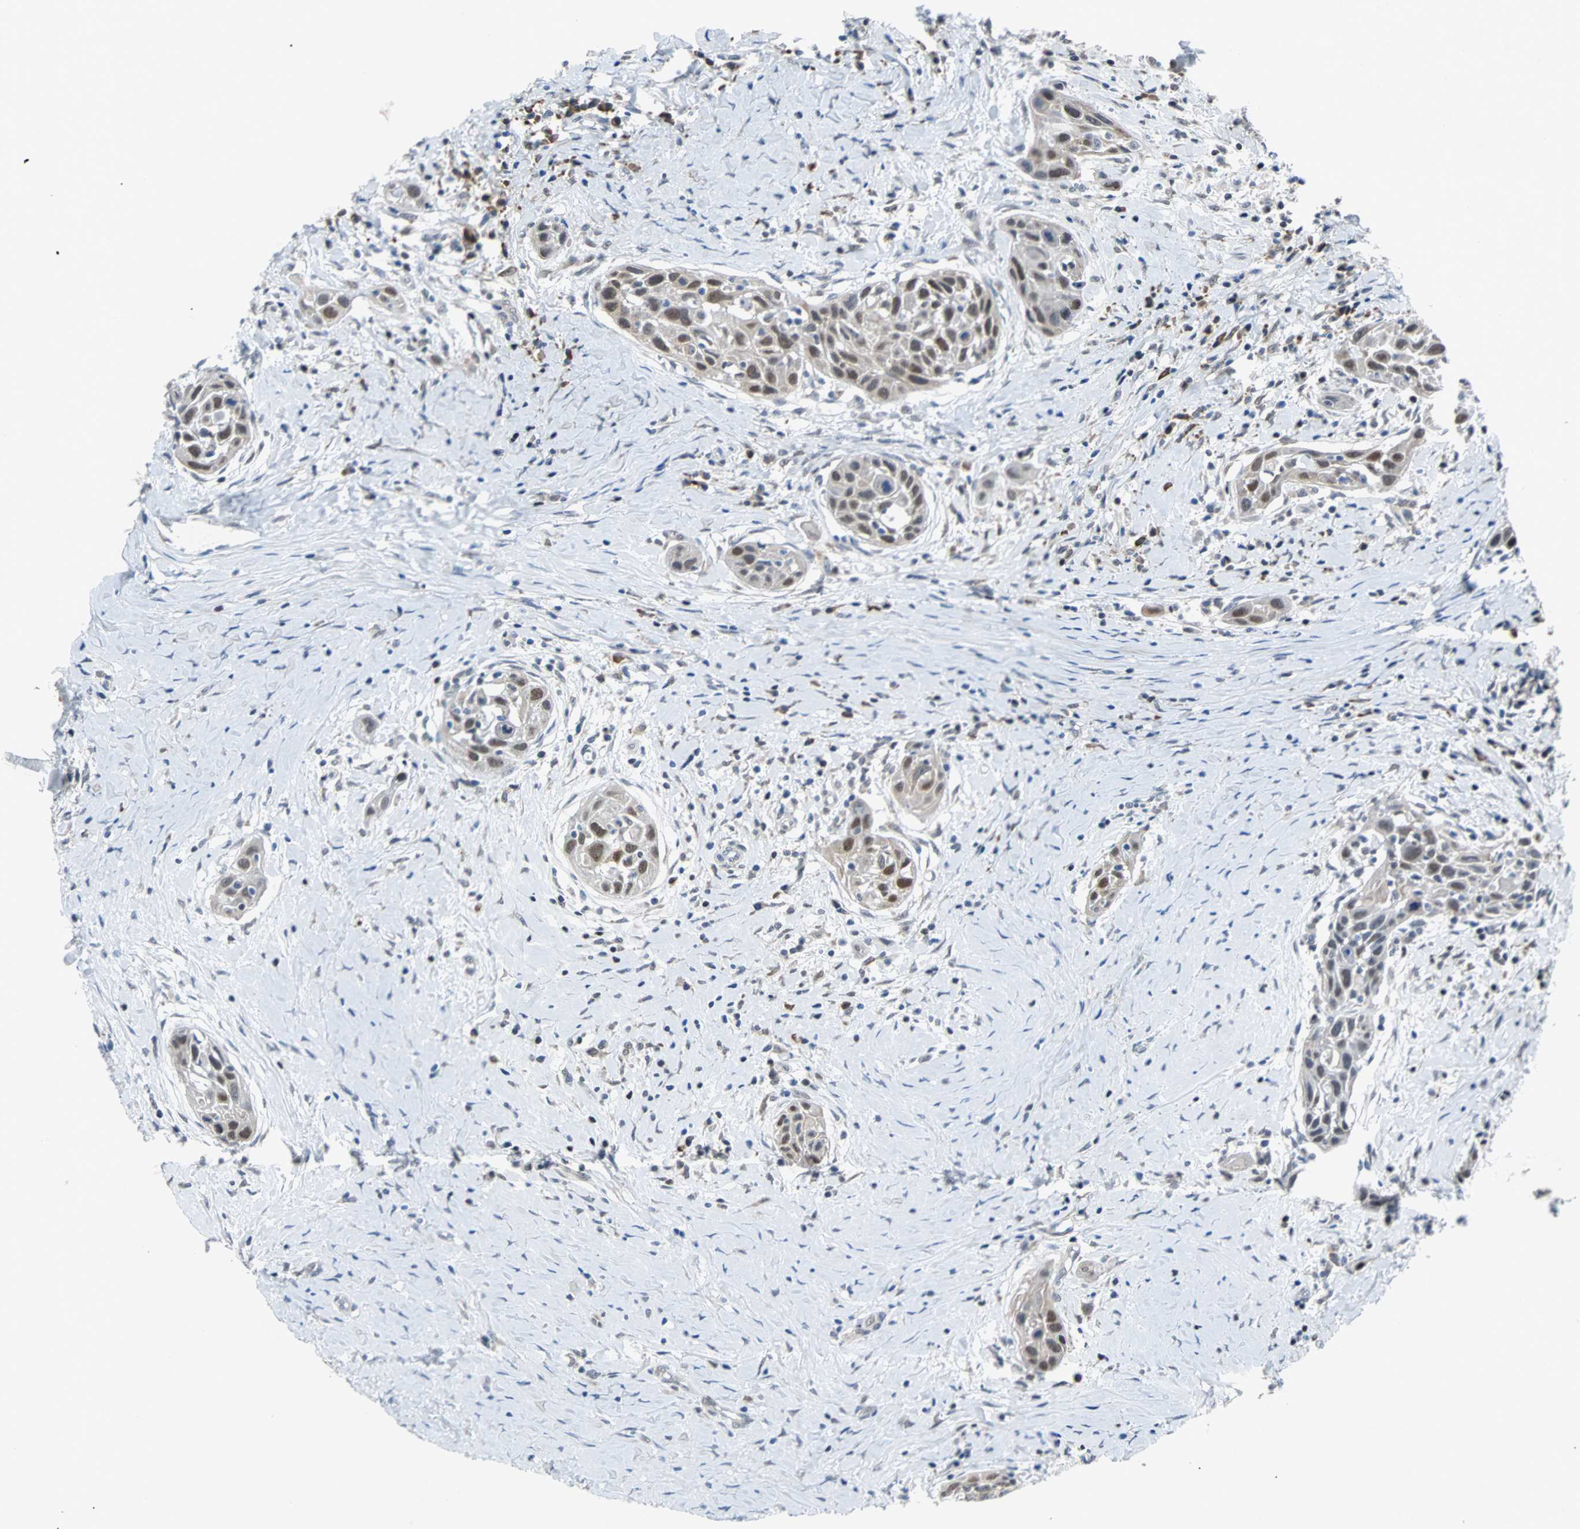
{"staining": {"intensity": "moderate", "quantity": "25%-75%", "location": "nuclear"}, "tissue": "head and neck cancer", "cell_type": "Tumor cells", "image_type": "cancer", "snomed": [{"axis": "morphology", "description": "Squamous cell carcinoma, NOS"}, {"axis": "topography", "description": "Oral tissue"}, {"axis": "topography", "description": "Head-Neck"}], "caption": "Immunohistochemical staining of human head and neck cancer shows moderate nuclear protein positivity in about 25%-75% of tumor cells.", "gene": "USP28", "patient": {"sex": "female", "age": 50}}